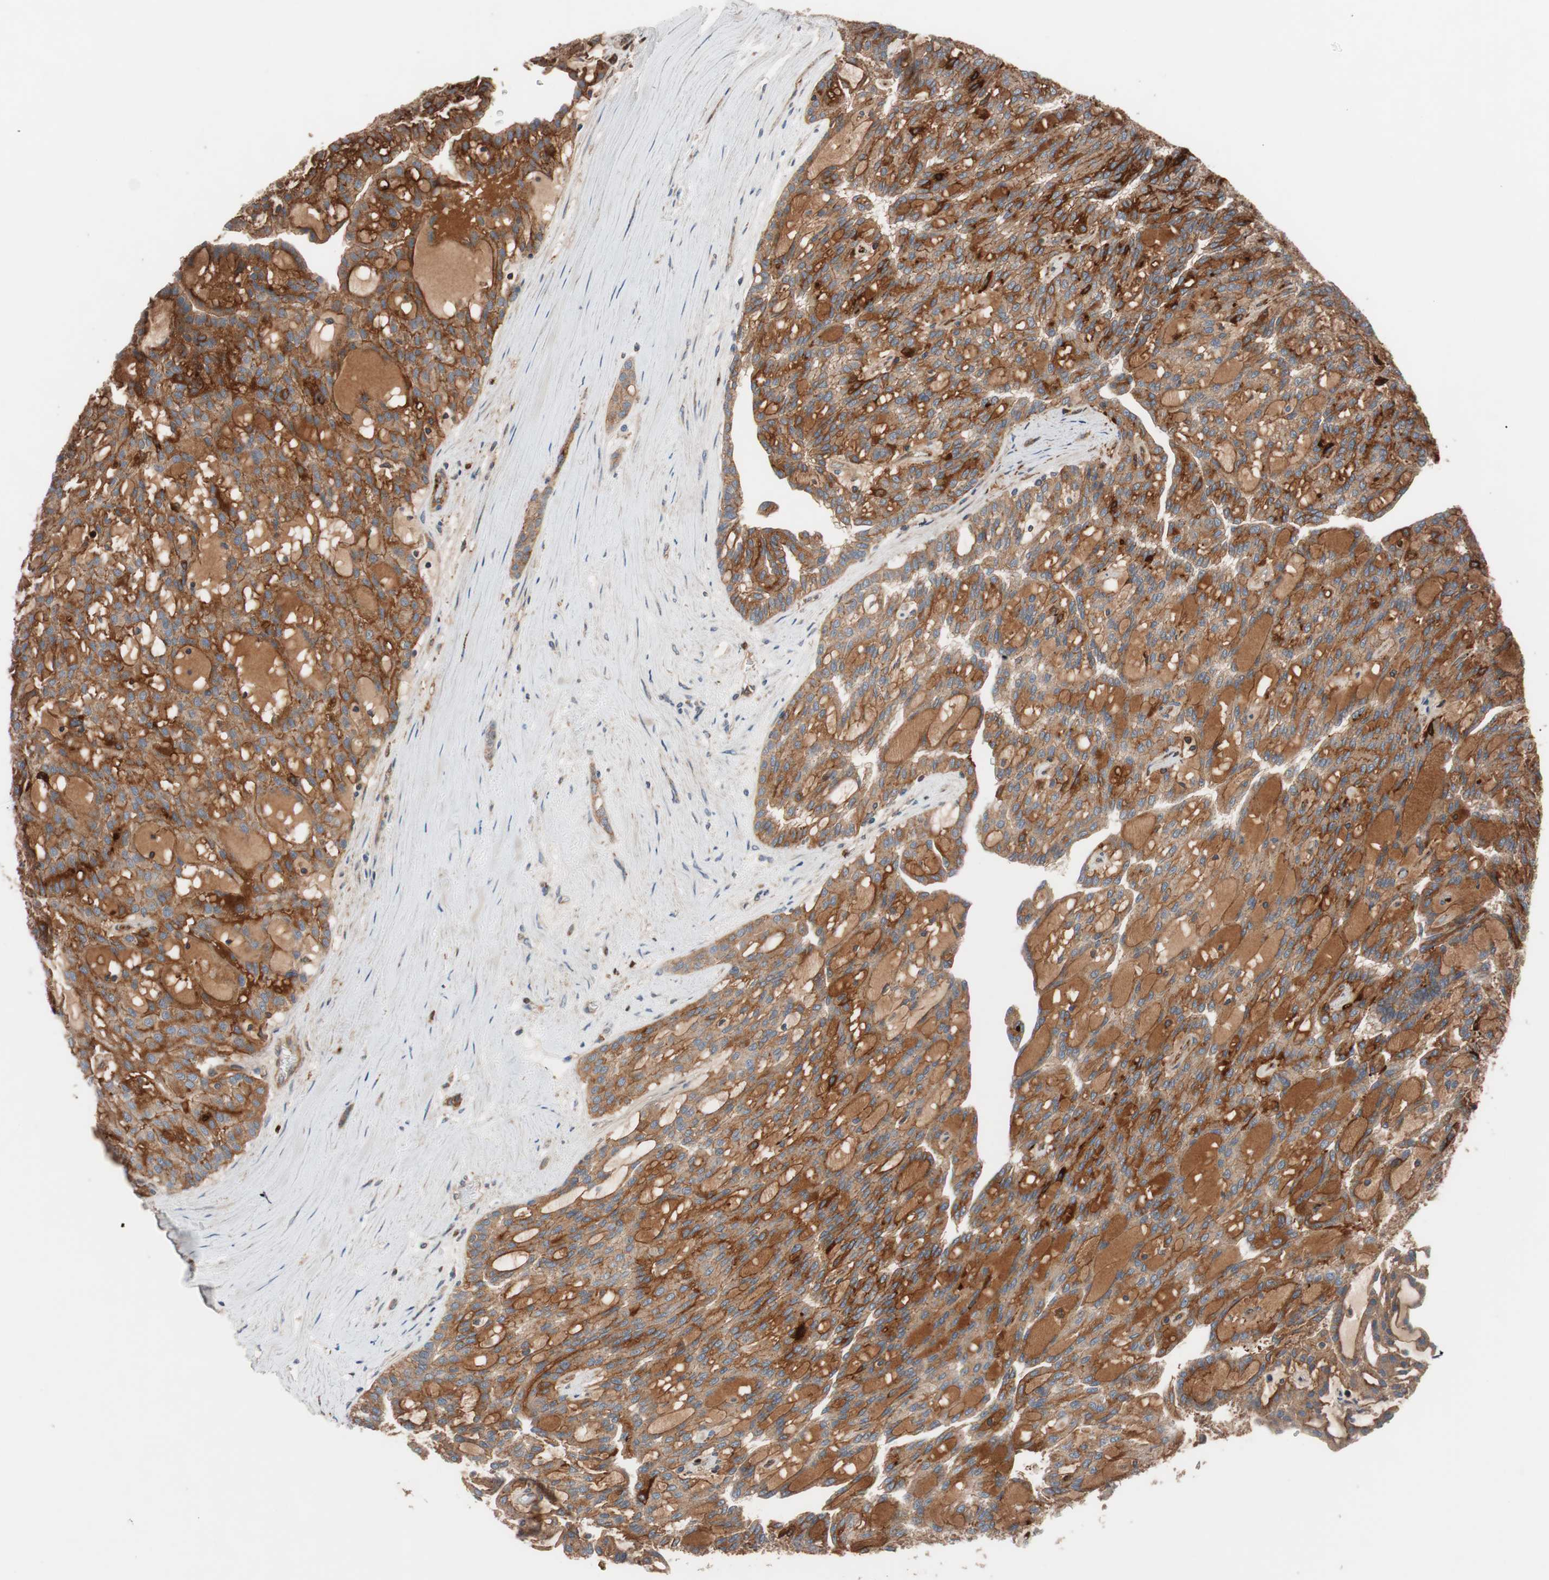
{"staining": {"intensity": "strong", "quantity": ">75%", "location": "cytoplasmic/membranous"}, "tissue": "renal cancer", "cell_type": "Tumor cells", "image_type": "cancer", "snomed": [{"axis": "morphology", "description": "Adenocarcinoma, NOS"}, {"axis": "topography", "description": "Kidney"}], "caption": "Renal adenocarcinoma stained with a brown dye reveals strong cytoplasmic/membranous positive staining in approximately >75% of tumor cells.", "gene": "SDC4", "patient": {"sex": "male", "age": 63}}